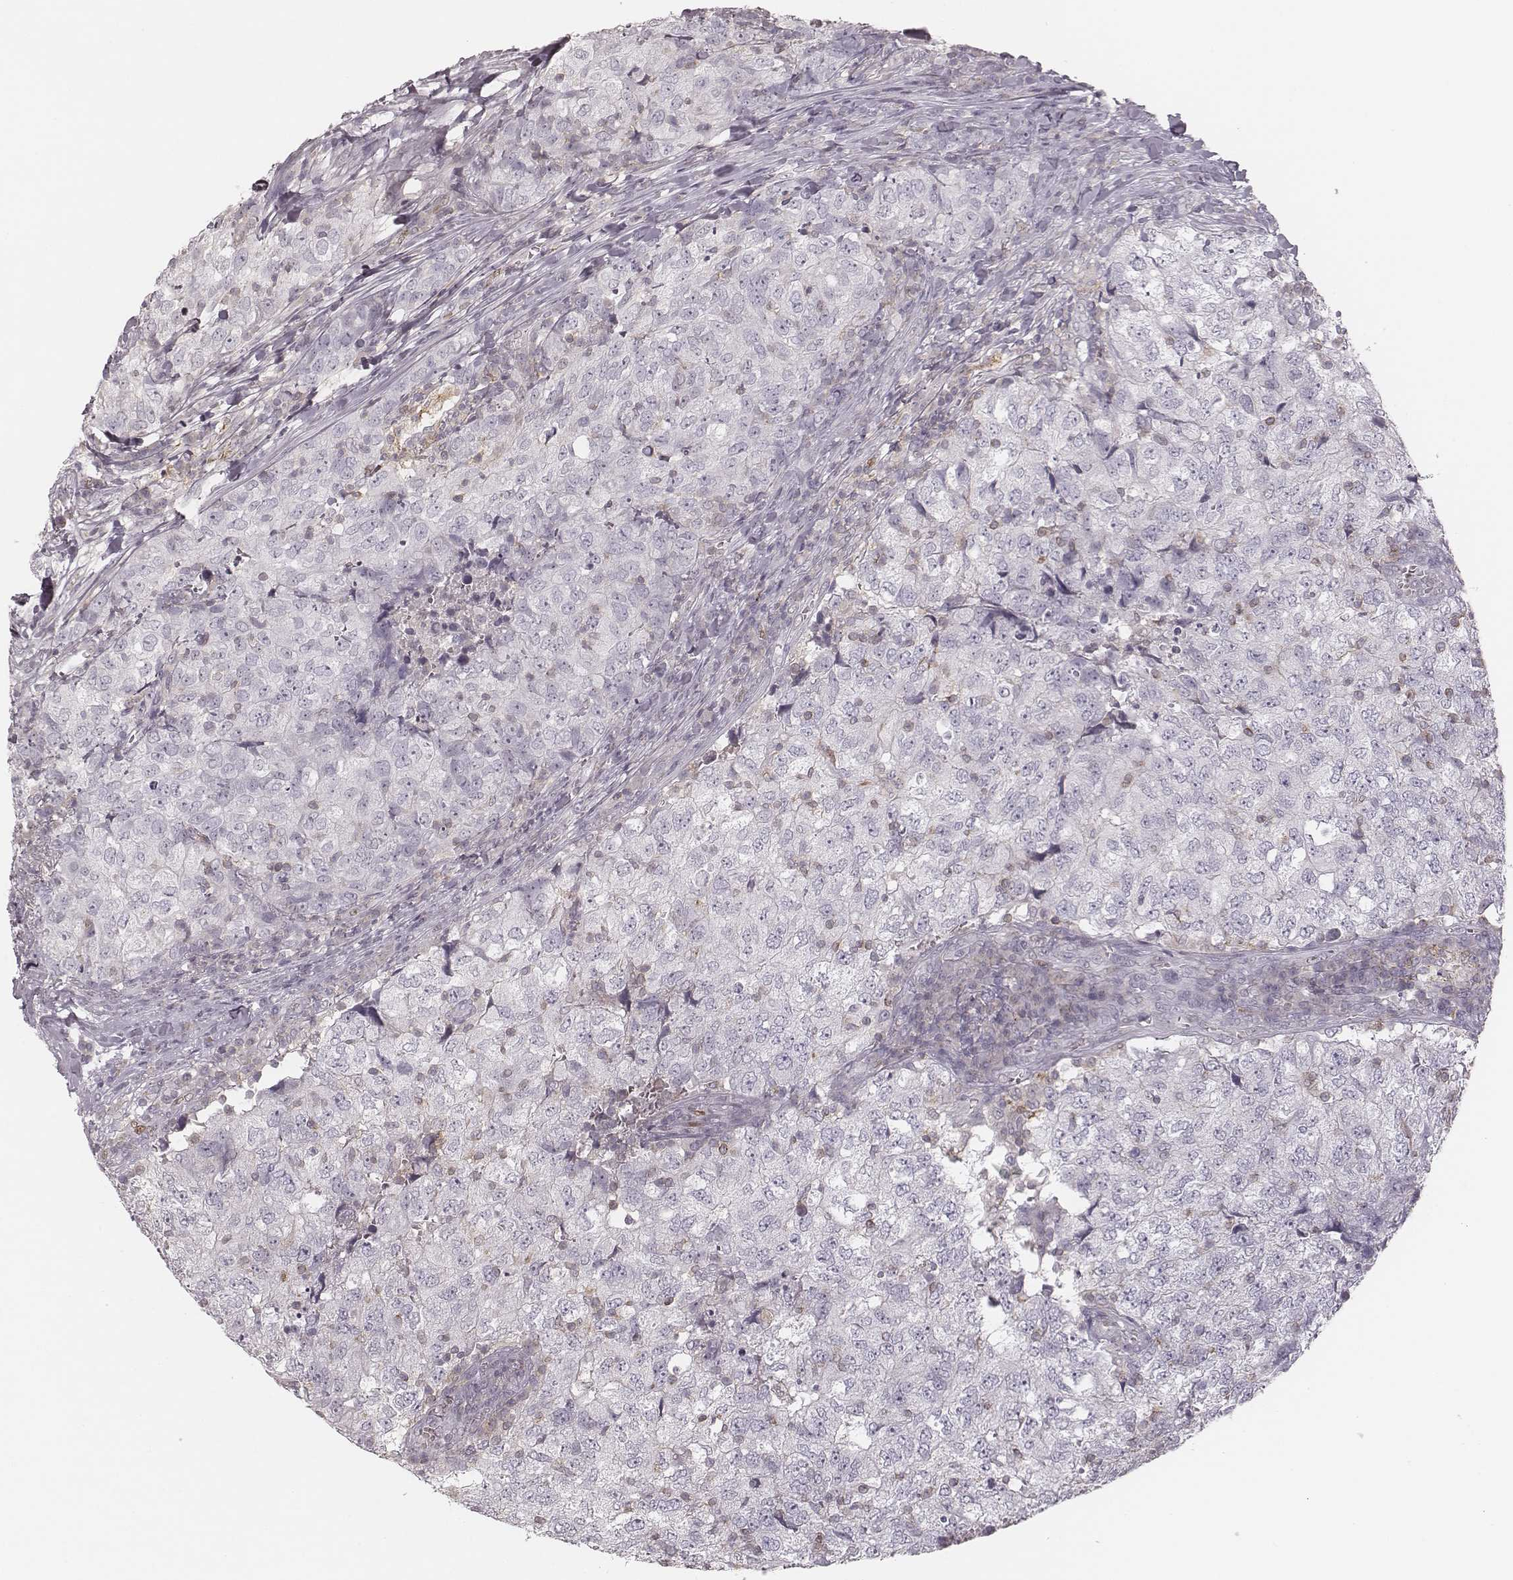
{"staining": {"intensity": "negative", "quantity": "none", "location": "none"}, "tissue": "breast cancer", "cell_type": "Tumor cells", "image_type": "cancer", "snomed": [{"axis": "morphology", "description": "Duct carcinoma"}, {"axis": "topography", "description": "Breast"}], "caption": "High power microscopy micrograph of an IHC histopathology image of breast infiltrating ductal carcinoma, revealing no significant staining in tumor cells.", "gene": "MSX1", "patient": {"sex": "female", "age": 30}}